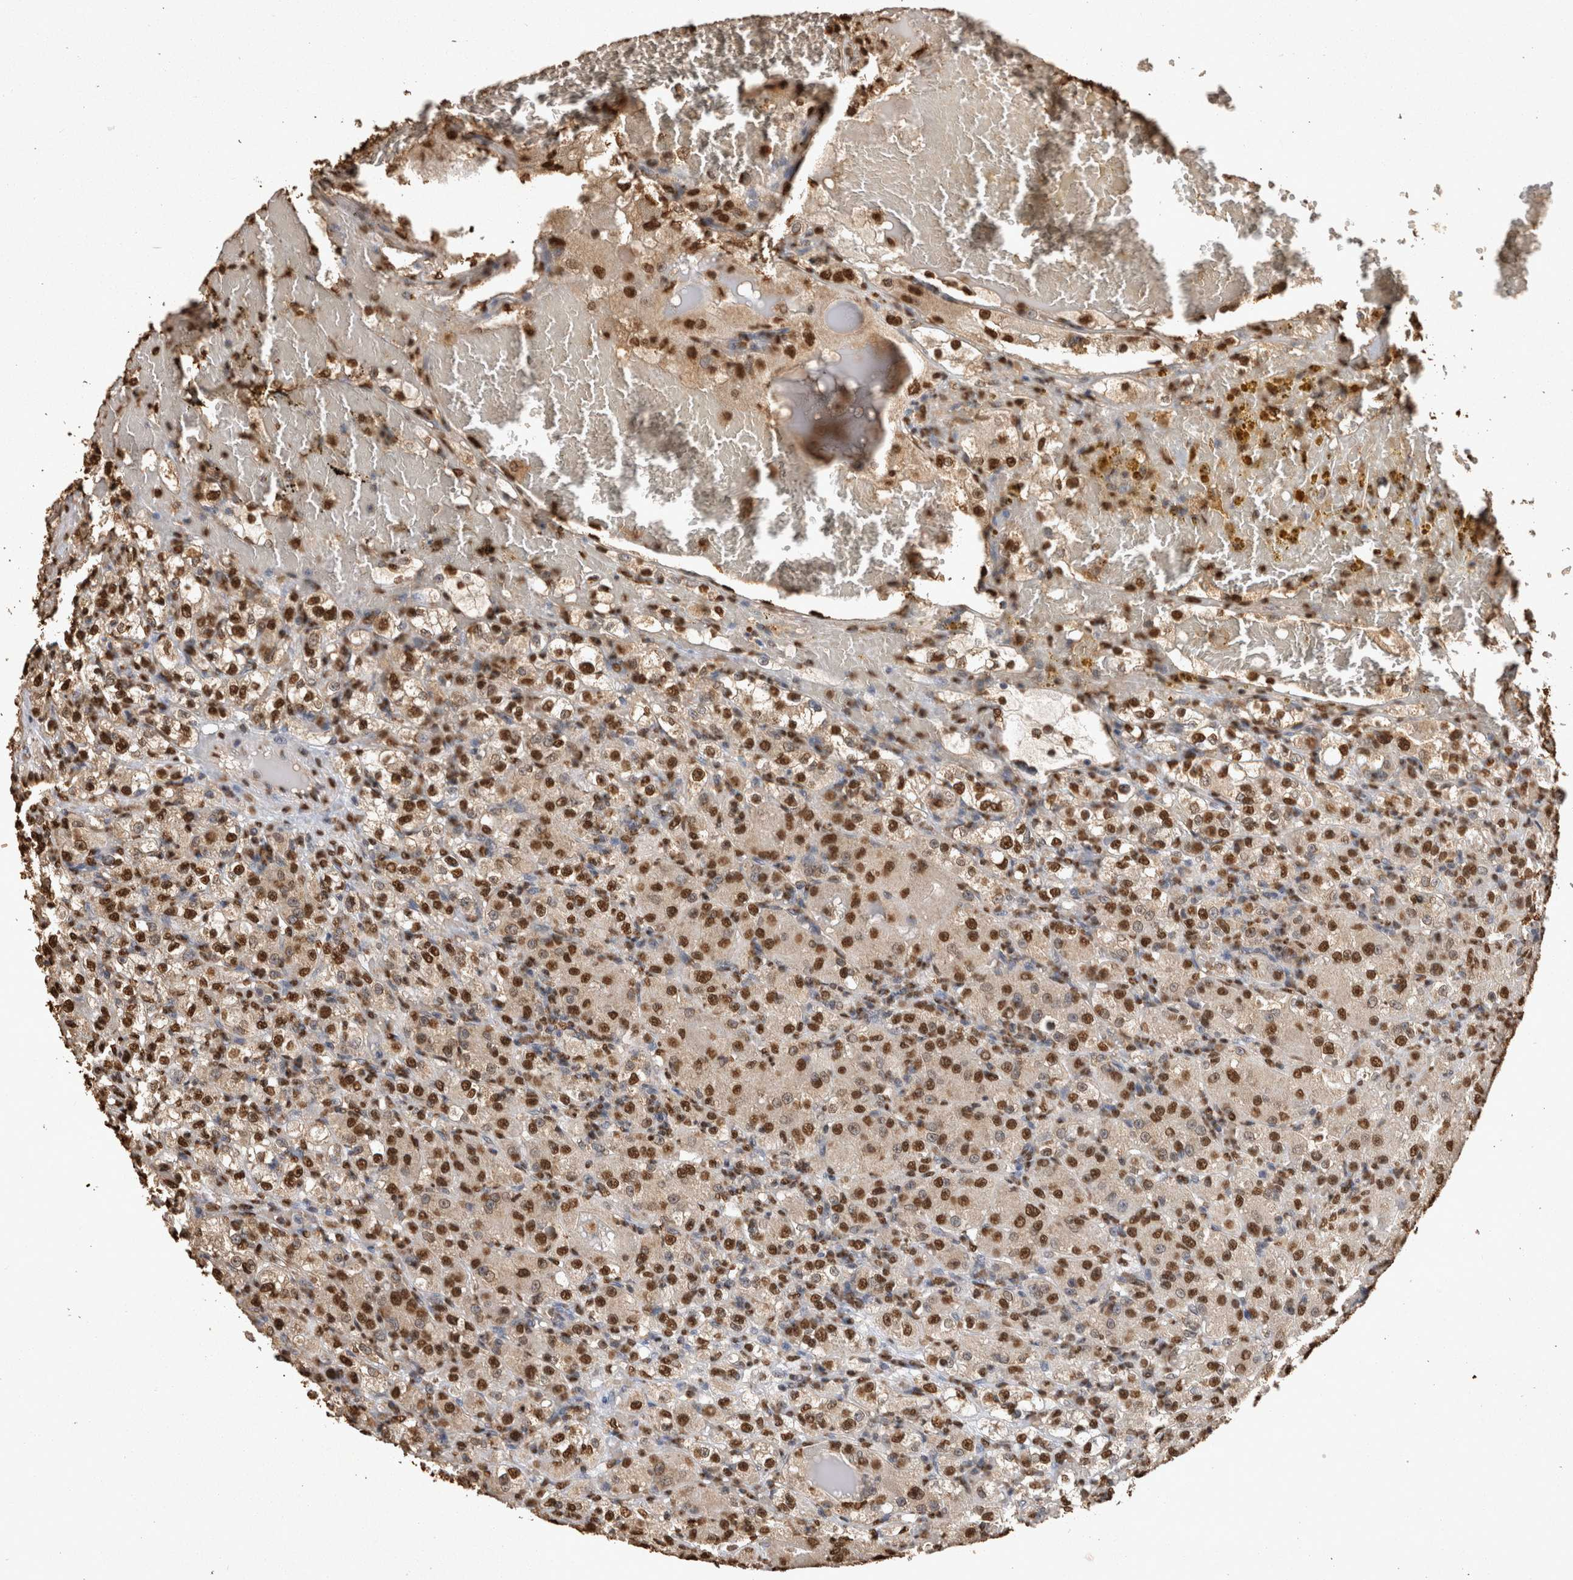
{"staining": {"intensity": "moderate", "quantity": ">75%", "location": "nuclear"}, "tissue": "renal cancer", "cell_type": "Tumor cells", "image_type": "cancer", "snomed": [{"axis": "morphology", "description": "Normal tissue, NOS"}, {"axis": "morphology", "description": "Adenocarcinoma, NOS"}, {"axis": "topography", "description": "Kidney"}], "caption": "Moderate nuclear expression is seen in approximately >75% of tumor cells in renal adenocarcinoma.", "gene": "OAS2", "patient": {"sex": "male", "age": 61}}